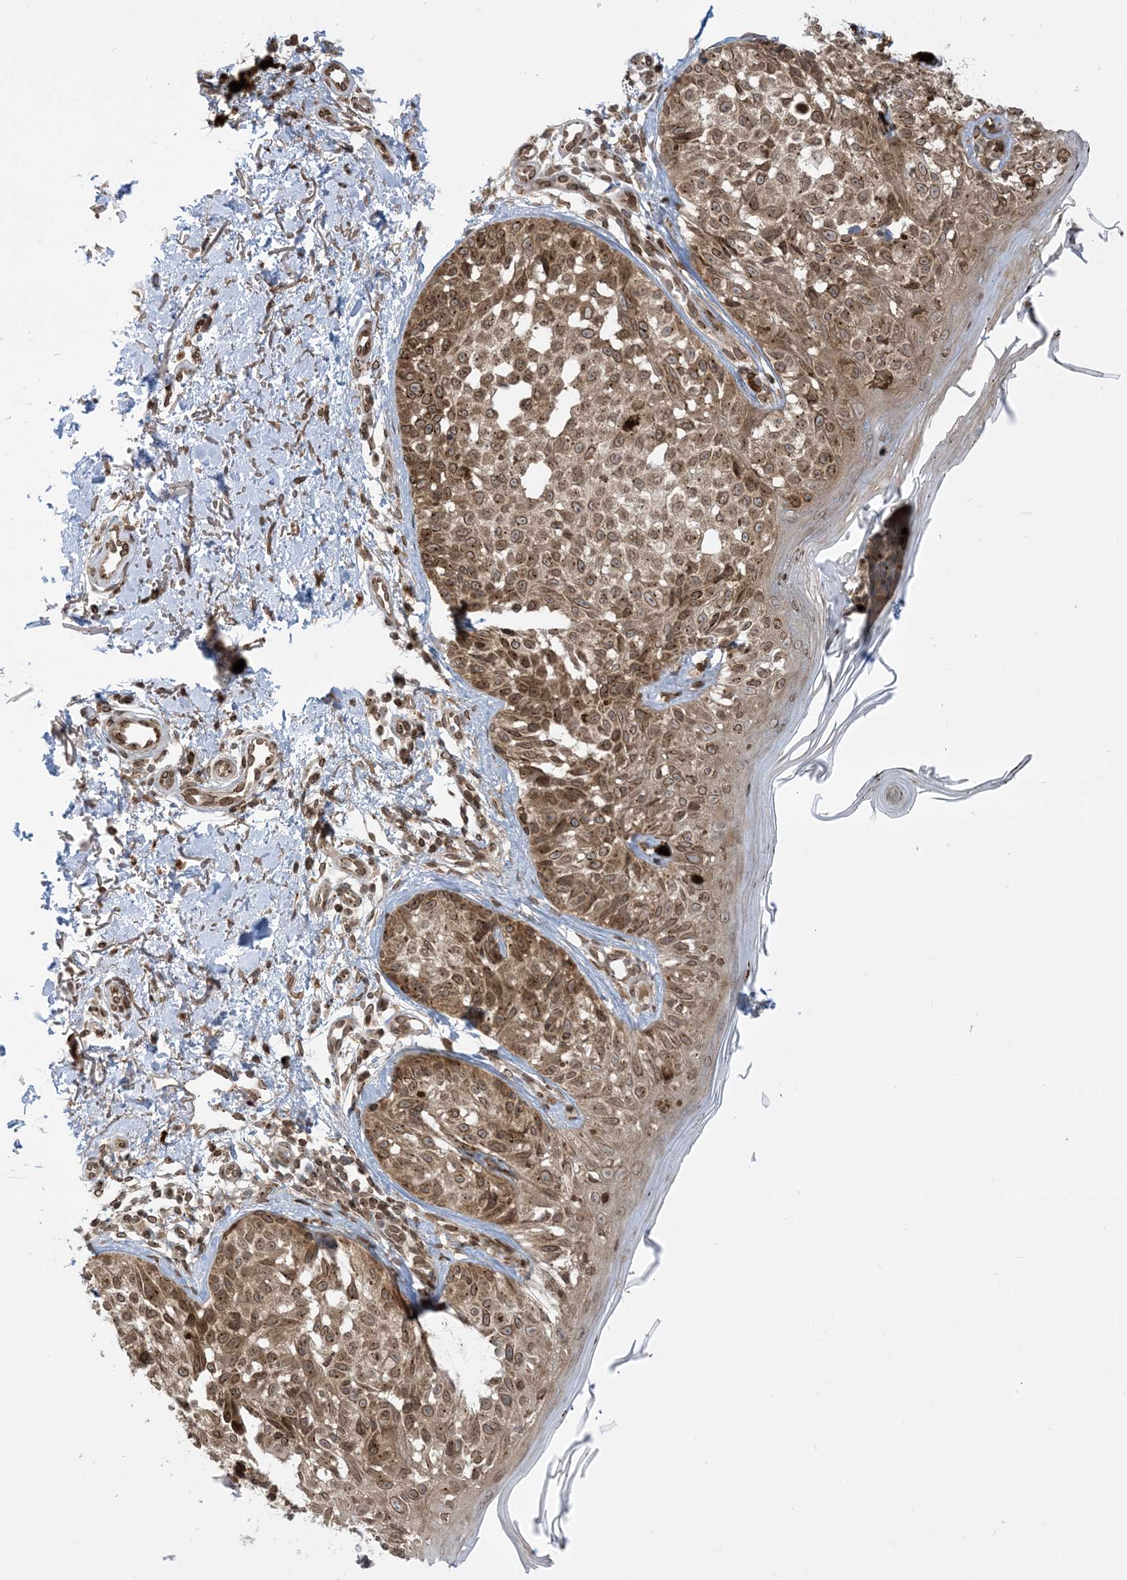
{"staining": {"intensity": "moderate", "quantity": ">75%", "location": "cytoplasmic/membranous"}, "tissue": "melanoma", "cell_type": "Tumor cells", "image_type": "cancer", "snomed": [{"axis": "morphology", "description": "Malignant melanoma, NOS"}, {"axis": "topography", "description": "Skin"}], "caption": "Immunohistochemical staining of human malignant melanoma exhibits medium levels of moderate cytoplasmic/membranous protein expression in approximately >75% of tumor cells. The protein is shown in brown color, while the nuclei are stained blue.", "gene": "CASP4", "patient": {"sex": "female", "age": 50}}